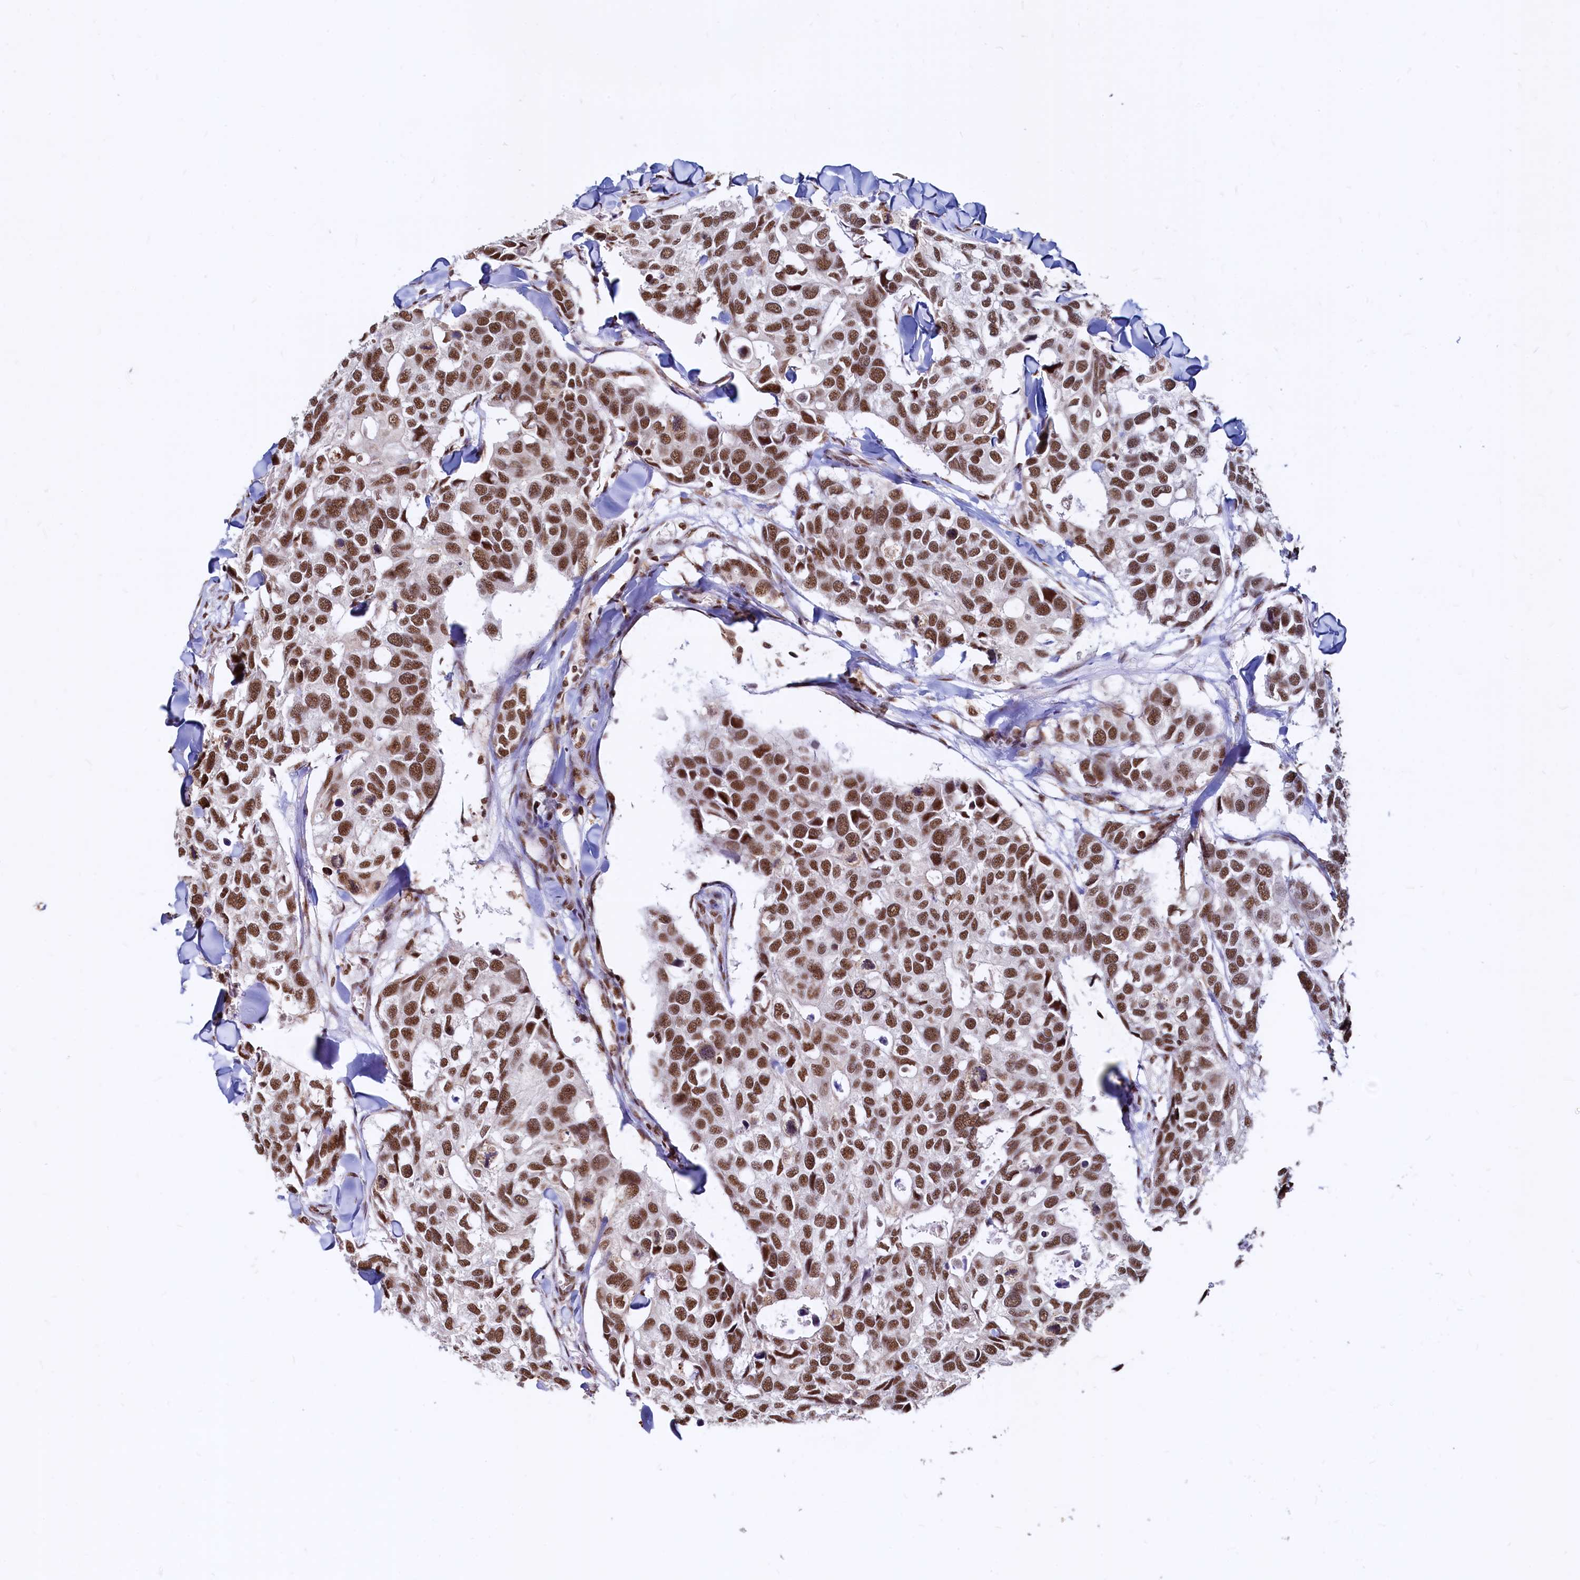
{"staining": {"intensity": "strong", "quantity": ">75%", "location": "nuclear"}, "tissue": "breast cancer", "cell_type": "Tumor cells", "image_type": "cancer", "snomed": [{"axis": "morphology", "description": "Duct carcinoma"}, {"axis": "topography", "description": "Breast"}], "caption": "Immunohistochemical staining of human intraductal carcinoma (breast) shows strong nuclear protein positivity in approximately >75% of tumor cells.", "gene": "RSRC2", "patient": {"sex": "female", "age": 83}}